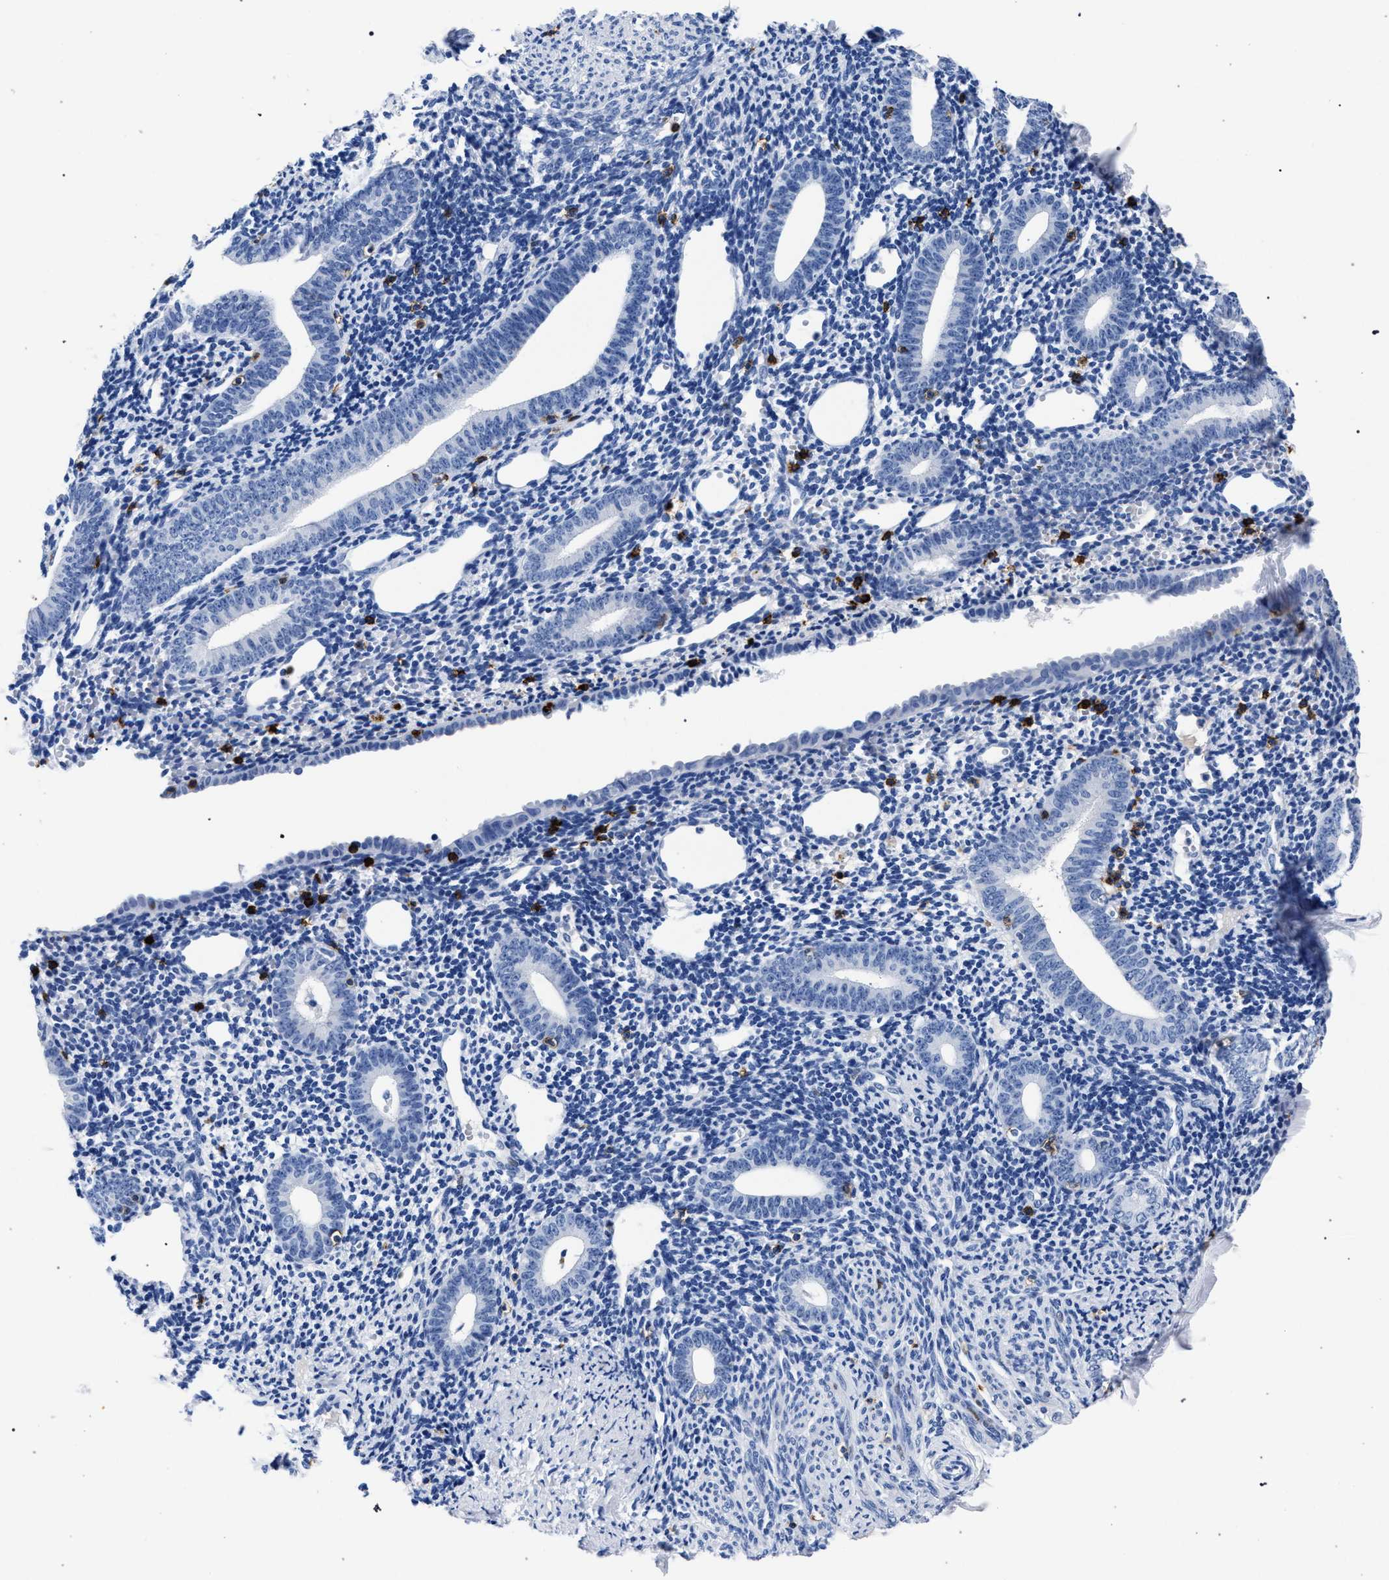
{"staining": {"intensity": "negative", "quantity": "none", "location": "none"}, "tissue": "endometrium", "cell_type": "Cells in endometrial stroma", "image_type": "normal", "snomed": [{"axis": "morphology", "description": "Normal tissue, NOS"}, {"axis": "topography", "description": "Endometrium"}], "caption": "Immunohistochemistry histopathology image of benign endometrium stained for a protein (brown), which demonstrates no expression in cells in endometrial stroma.", "gene": "KLRK1", "patient": {"sex": "female", "age": 50}}